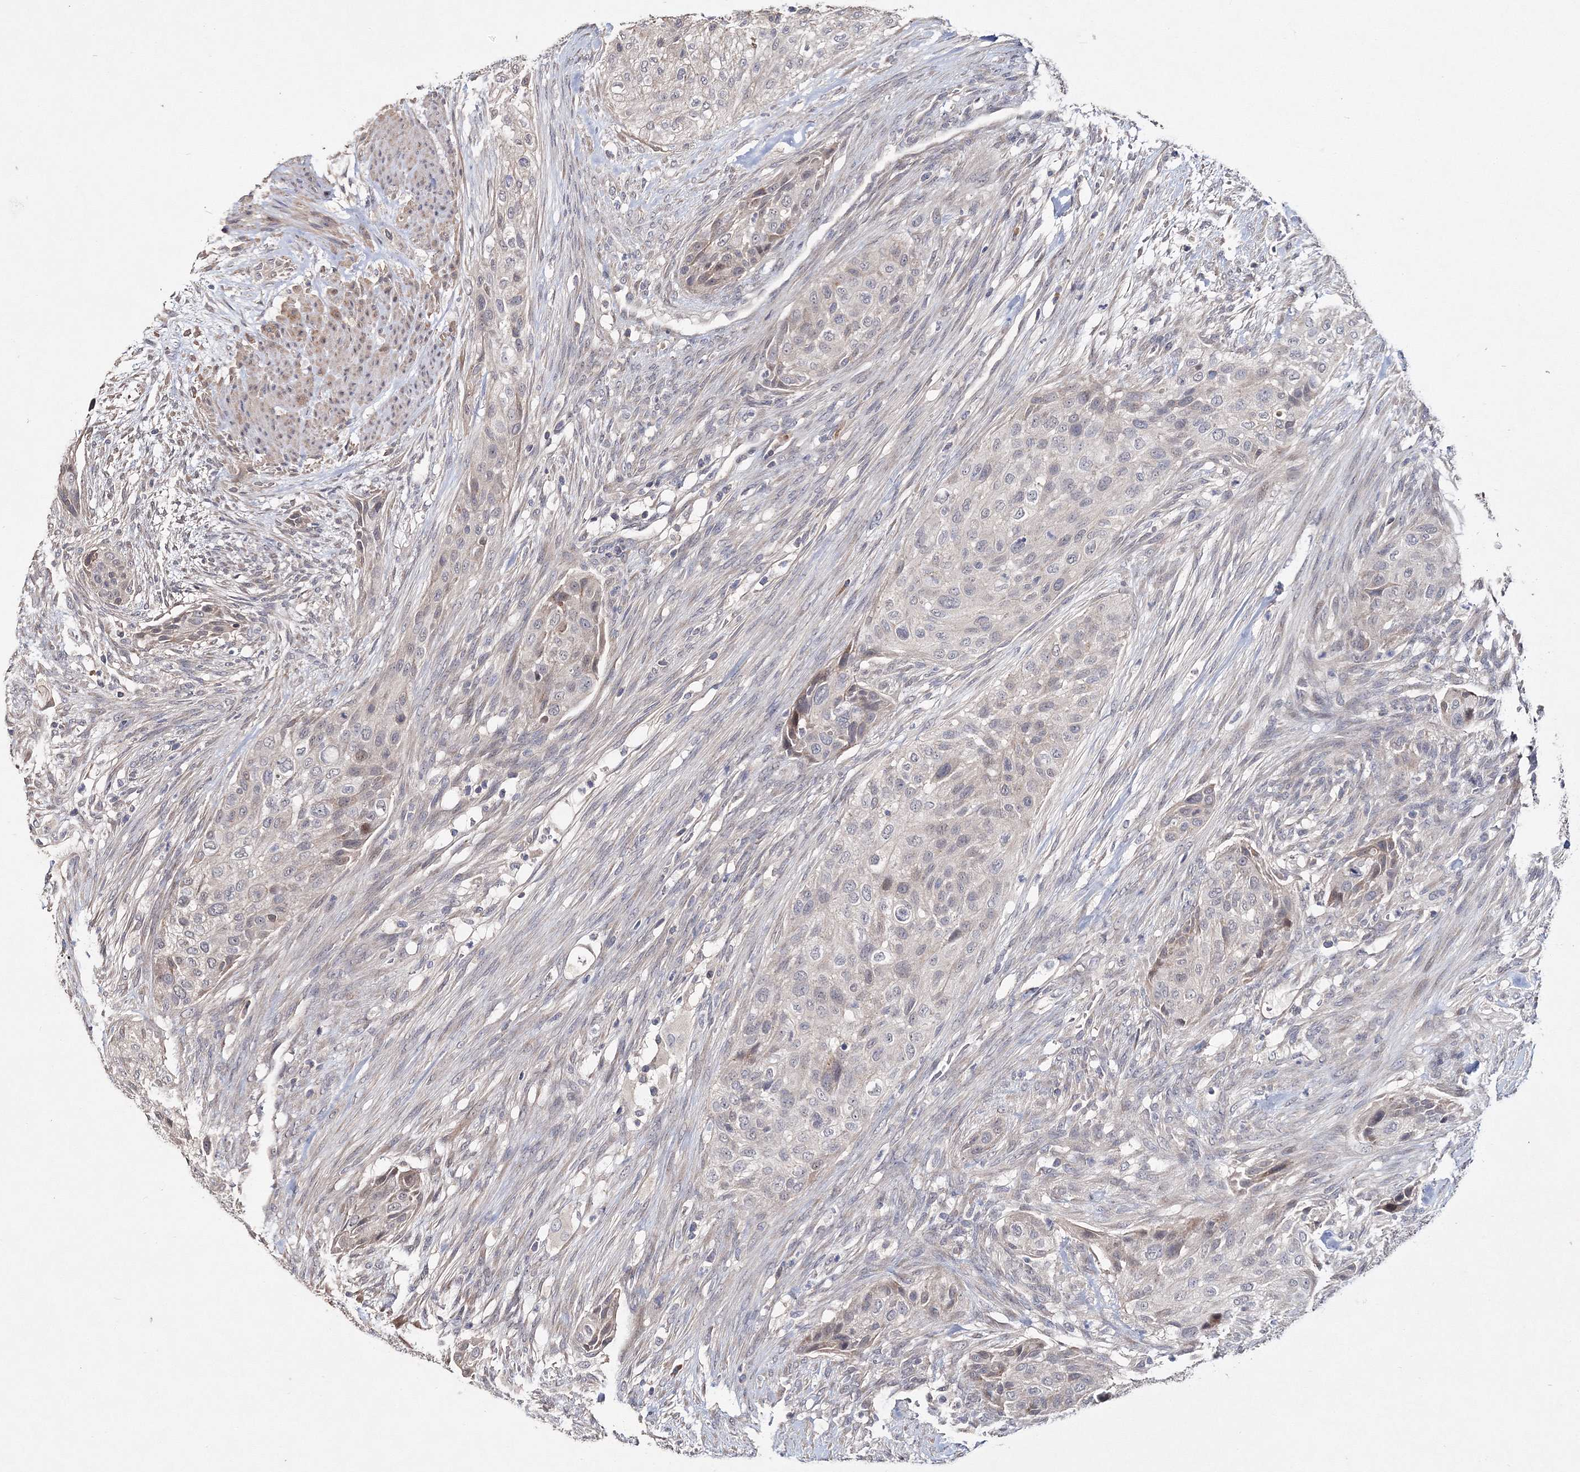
{"staining": {"intensity": "negative", "quantity": "none", "location": "none"}, "tissue": "urothelial cancer", "cell_type": "Tumor cells", "image_type": "cancer", "snomed": [{"axis": "morphology", "description": "Urothelial carcinoma, High grade"}, {"axis": "topography", "description": "Urinary bladder"}], "caption": "Immunohistochemistry histopathology image of human urothelial carcinoma (high-grade) stained for a protein (brown), which shows no positivity in tumor cells.", "gene": "GJB5", "patient": {"sex": "male", "age": 35}}